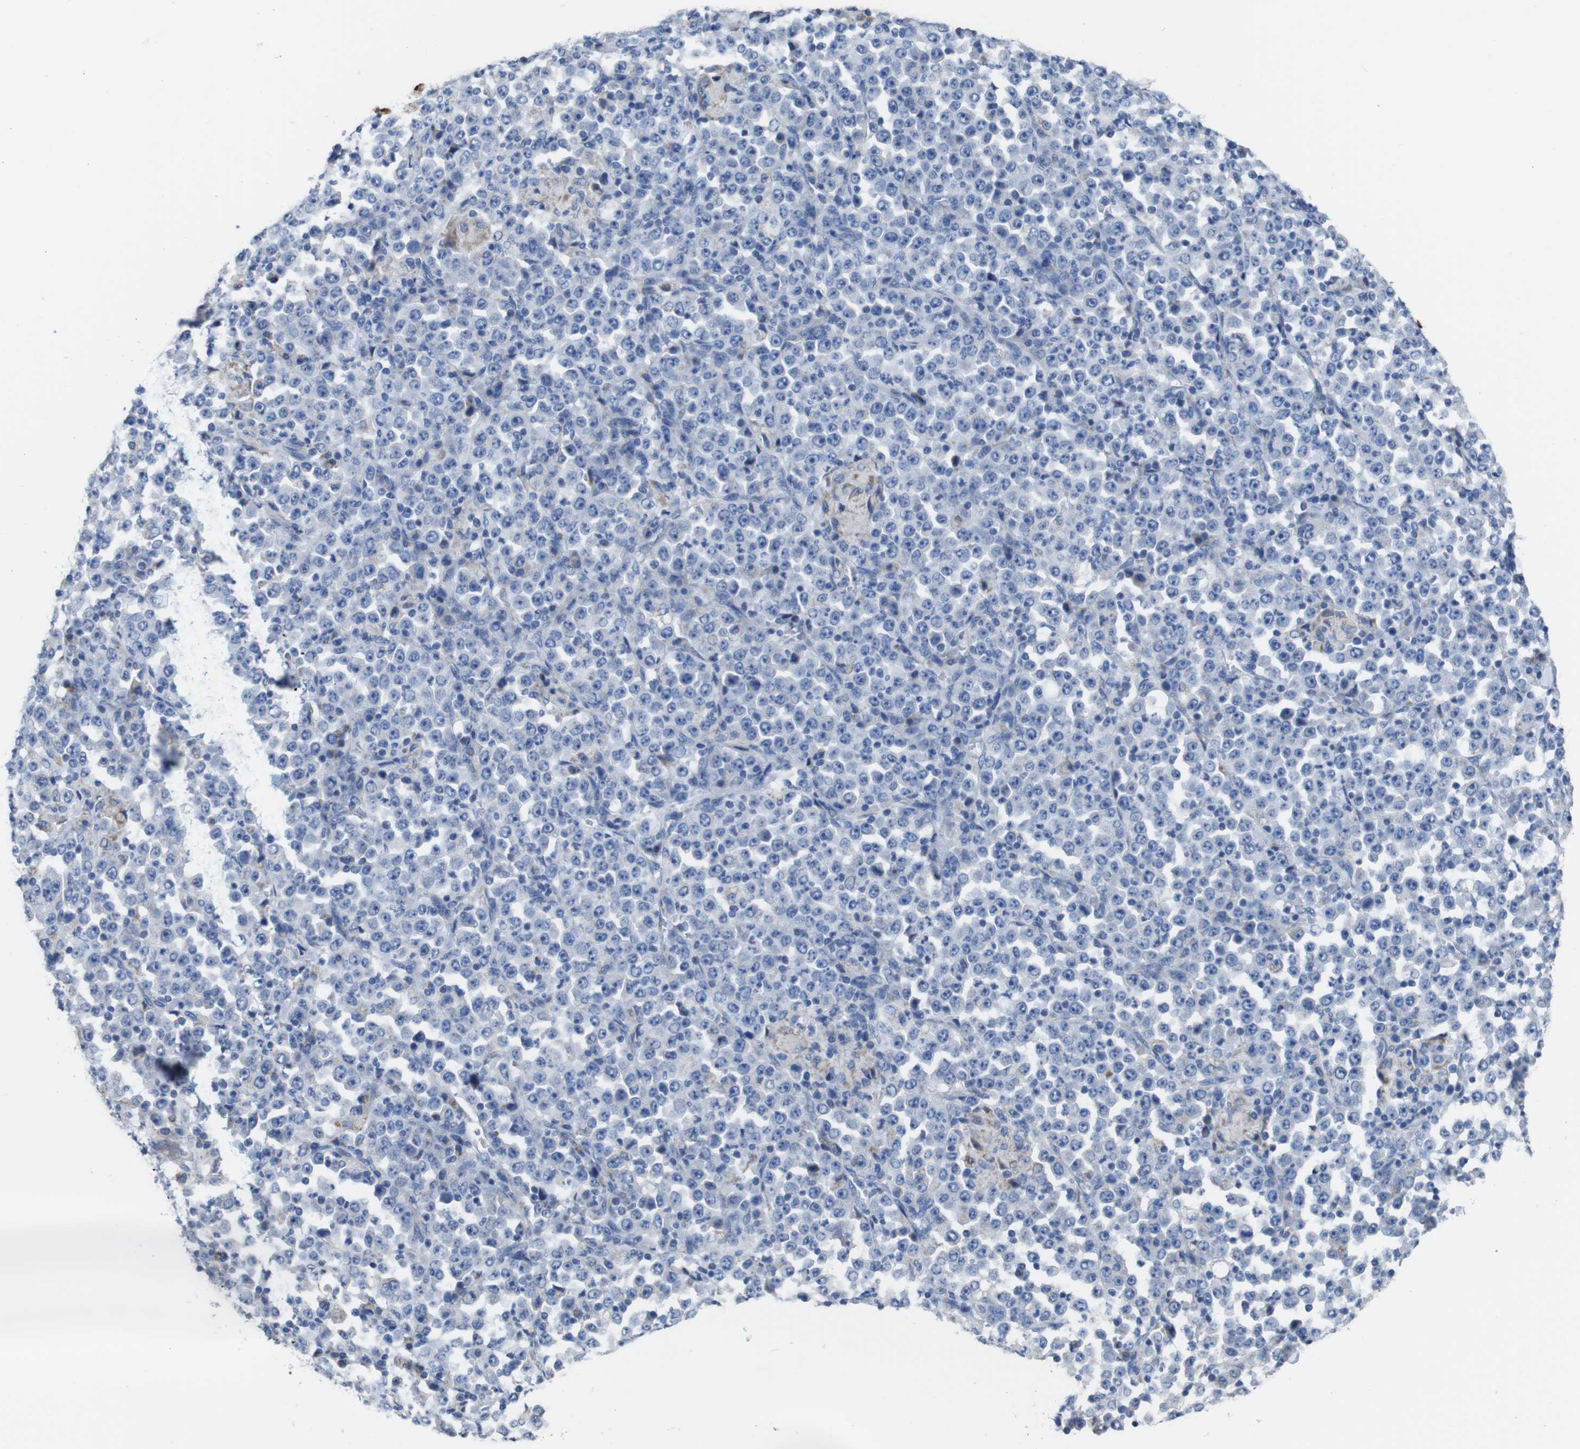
{"staining": {"intensity": "negative", "quantity": "none", "location": "none"}, "tissue": "stomach cancer", "cell_type": "Tumor cells", "image_type": "cancer", "snomed": [{"axis": "morphology", "description": "Normal tissue, NOS"}, {"axis": "morphology", "description": "Adenocarcinoma, NOS"}, {"axis": "topography", "description": "Stomach, upper"}, {"axis": "topography", "description": "Stomach"}], "caption": "Photomicrograph shows no significant protein staining in tumor cells of stomach adenocarcinoma.", "gene": "MAOA", "patient": {"sex": "male", "age": 59}}